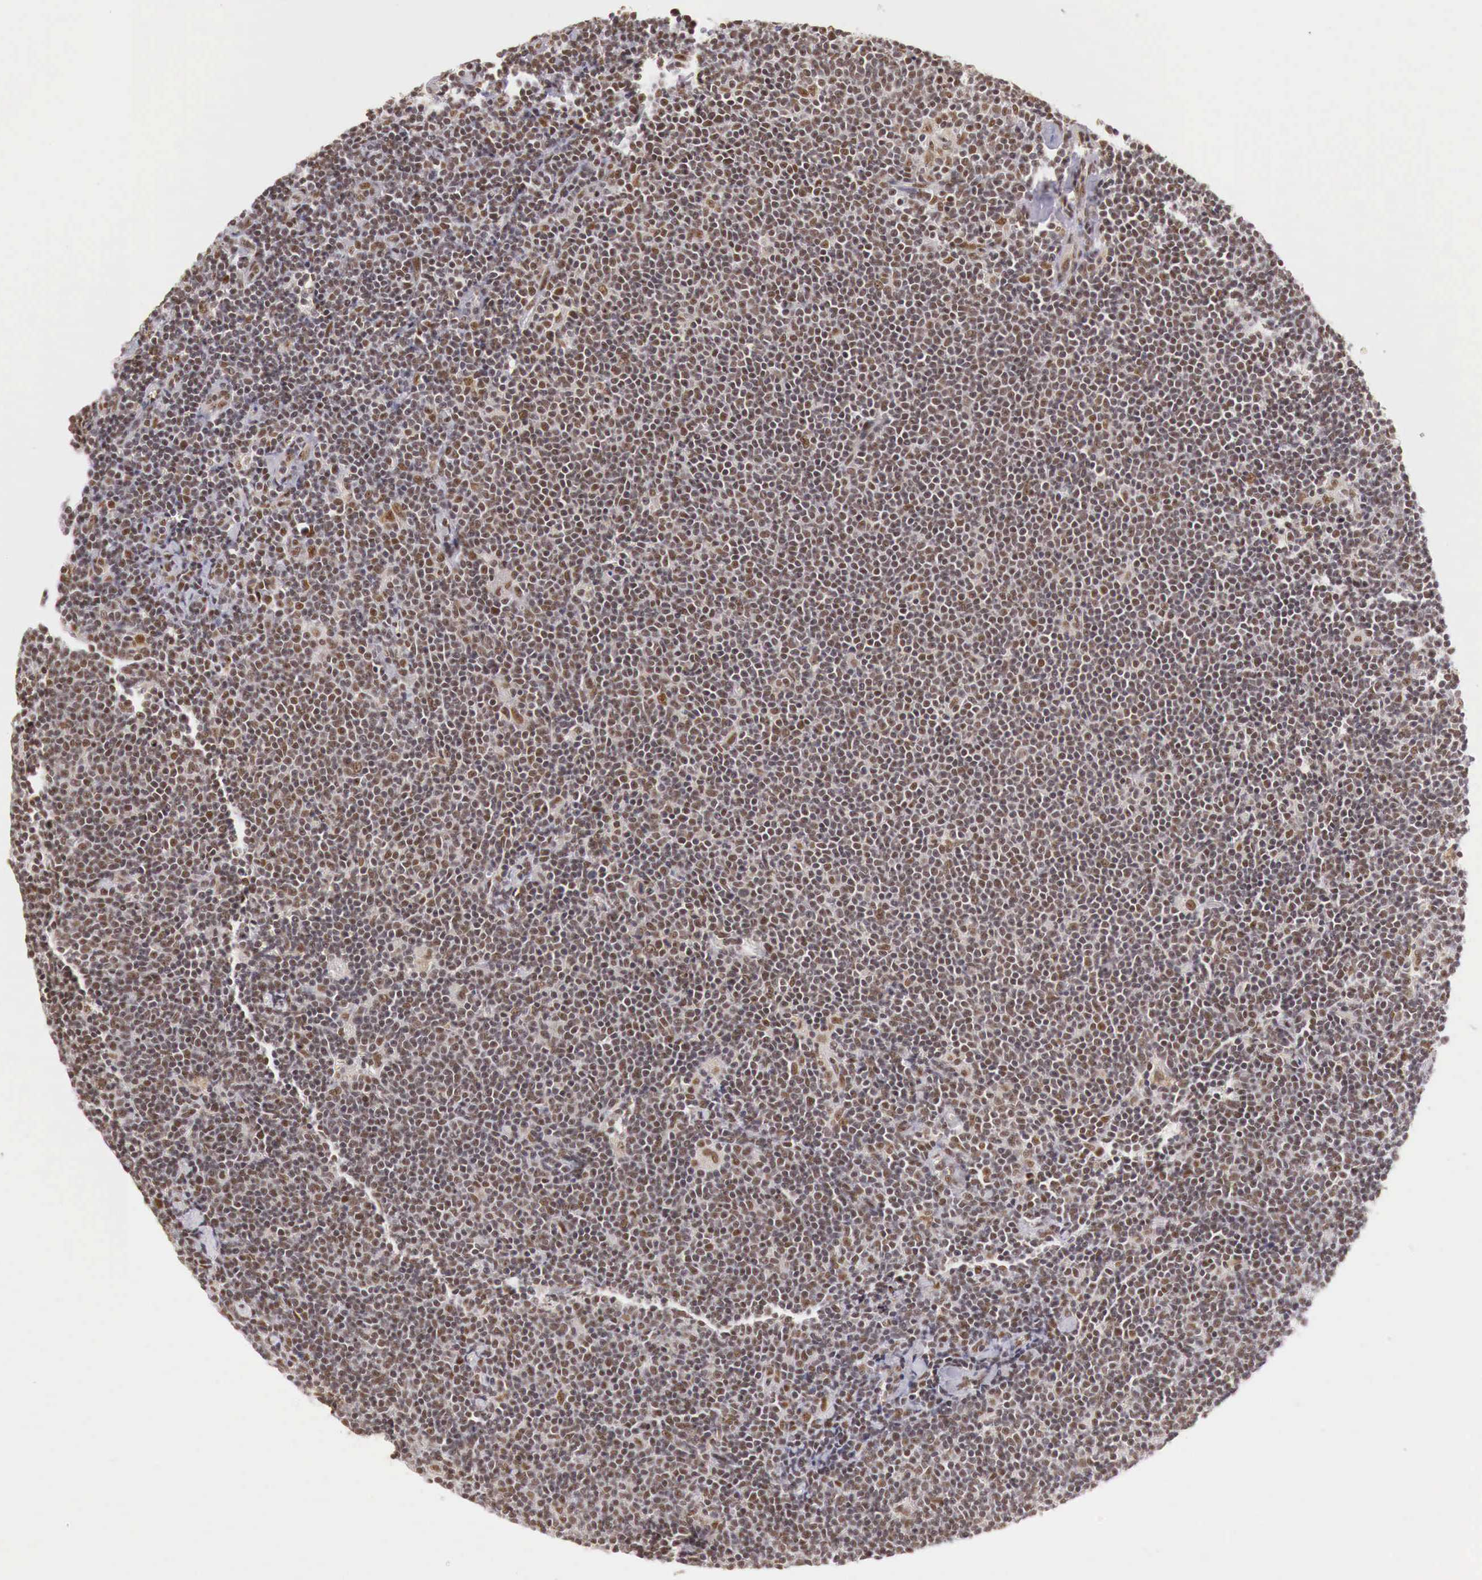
{"staining": {"intensity": "moderate", "quantity": ">75%", "location": "cytoplasmic/membranous,nuclear"}, "tissue": "lymphoma", "cell_type": "Tumor cells", "image_type": "cancer", "snomed": [{"axis": "morphology", "description": "Malignant lymphoma, non-Hodgkin's type, Low grade"}, {"axis": "topography", "description": "Lymph node"}], "caption": "Lymphoma tissue demonstrates moderate cytoplasmic/membranous and nuclear staining in about >75% of tumor cells", "gene": "GPKOW", "patient": {"sex": "male", "age": 65}}